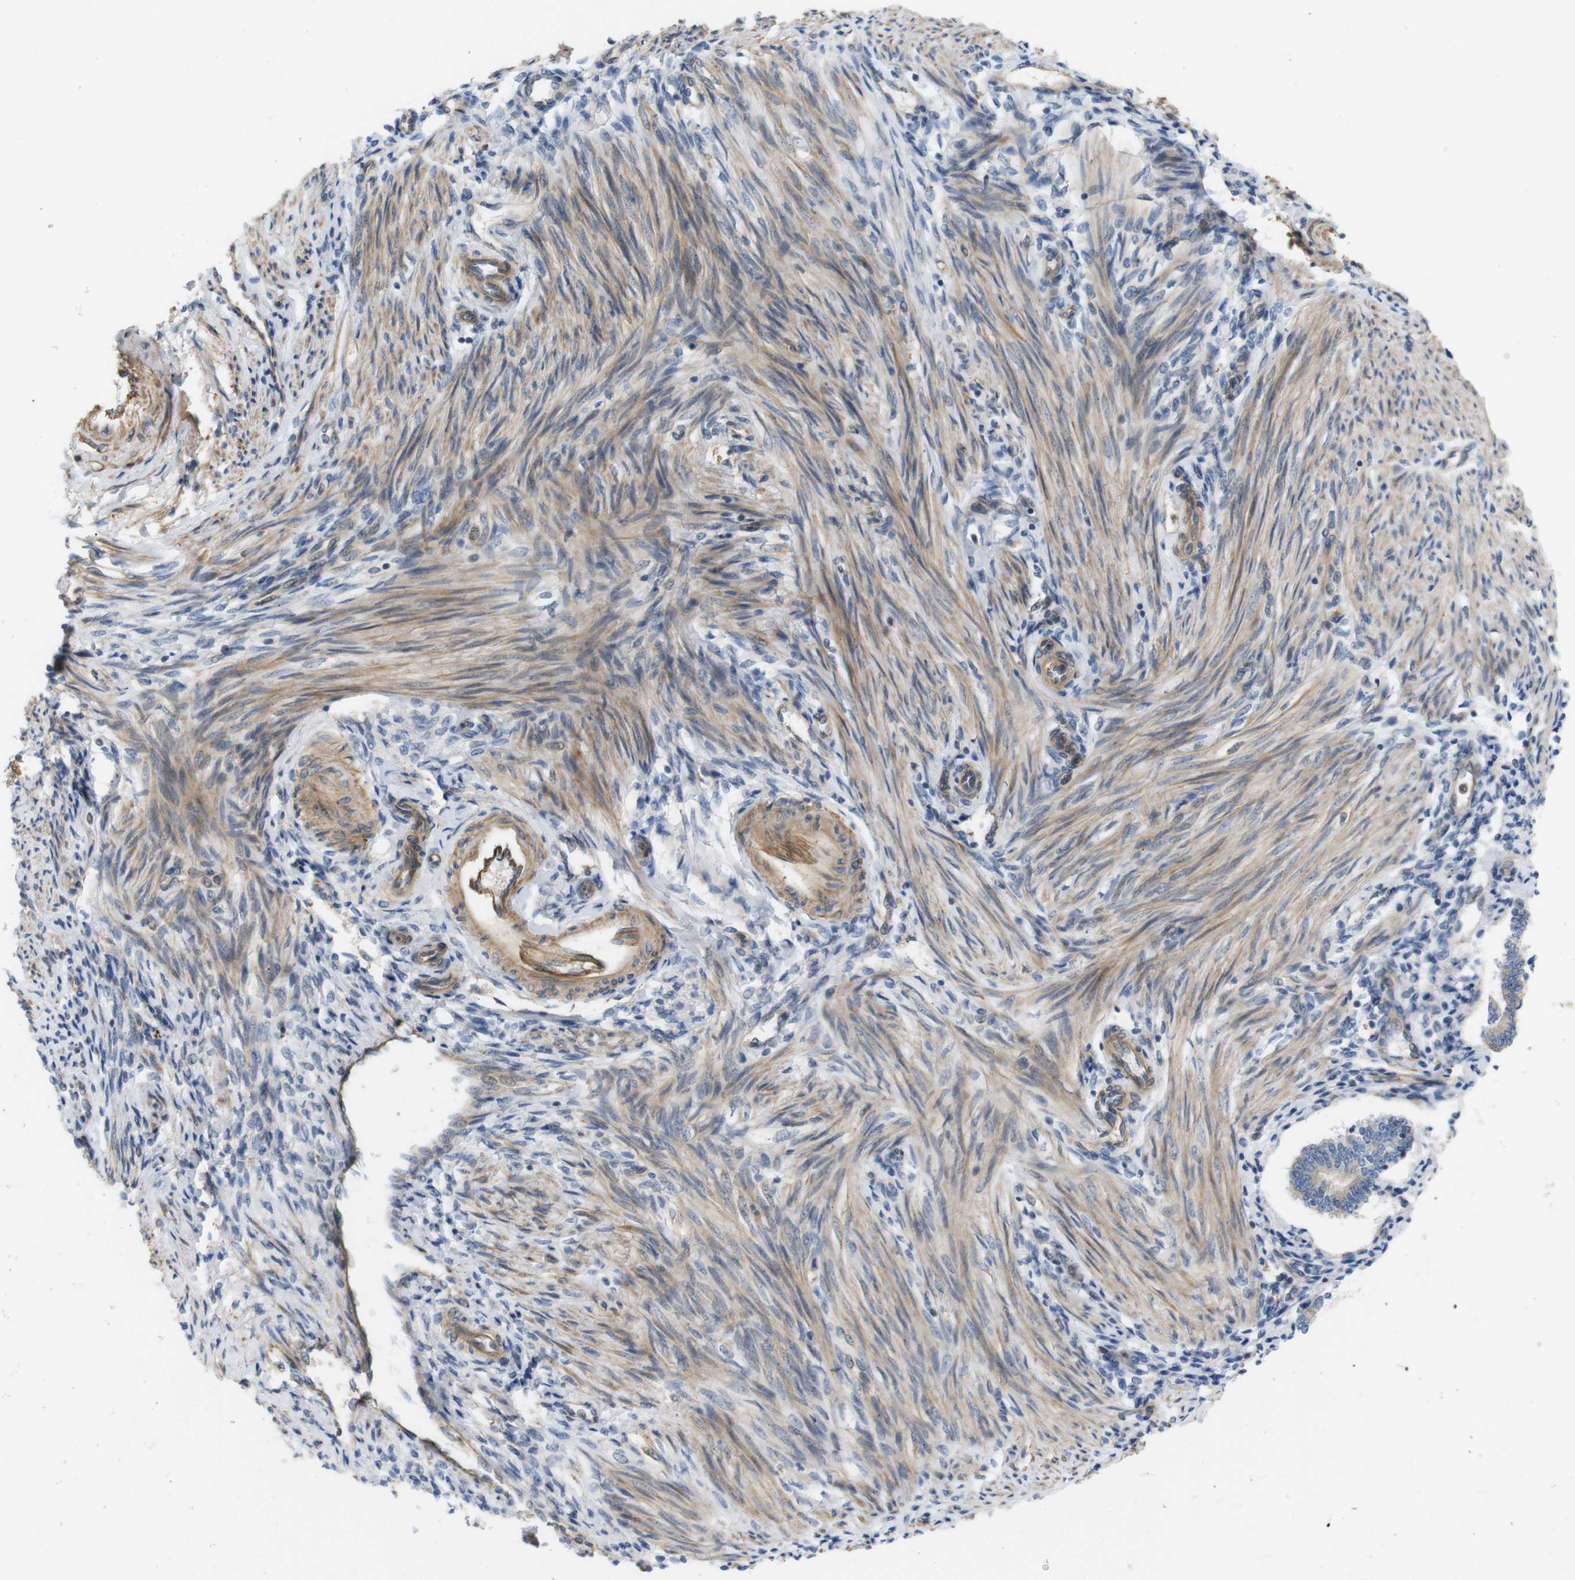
{"staining": {"intensity": "negative", "quantity": "none", "location": "none"}, "tissue": "endometrium", "cell_type": "Cells in endometrial stroma", "image_type": "normal", "snomed": [{"axis": "morphology", "description": "Normal tissue, NOS"}, {"axis": "topography", "description": "Endometrium"}], "caption": "DAB (3,3'-diaminobenzidine) immunohistochemical staining of normal human endometrium demonstrates no significant expression in cells in endometrial stroma.", "gene": "RPTOR", "patient": {"sex": "female", "age": 42}}